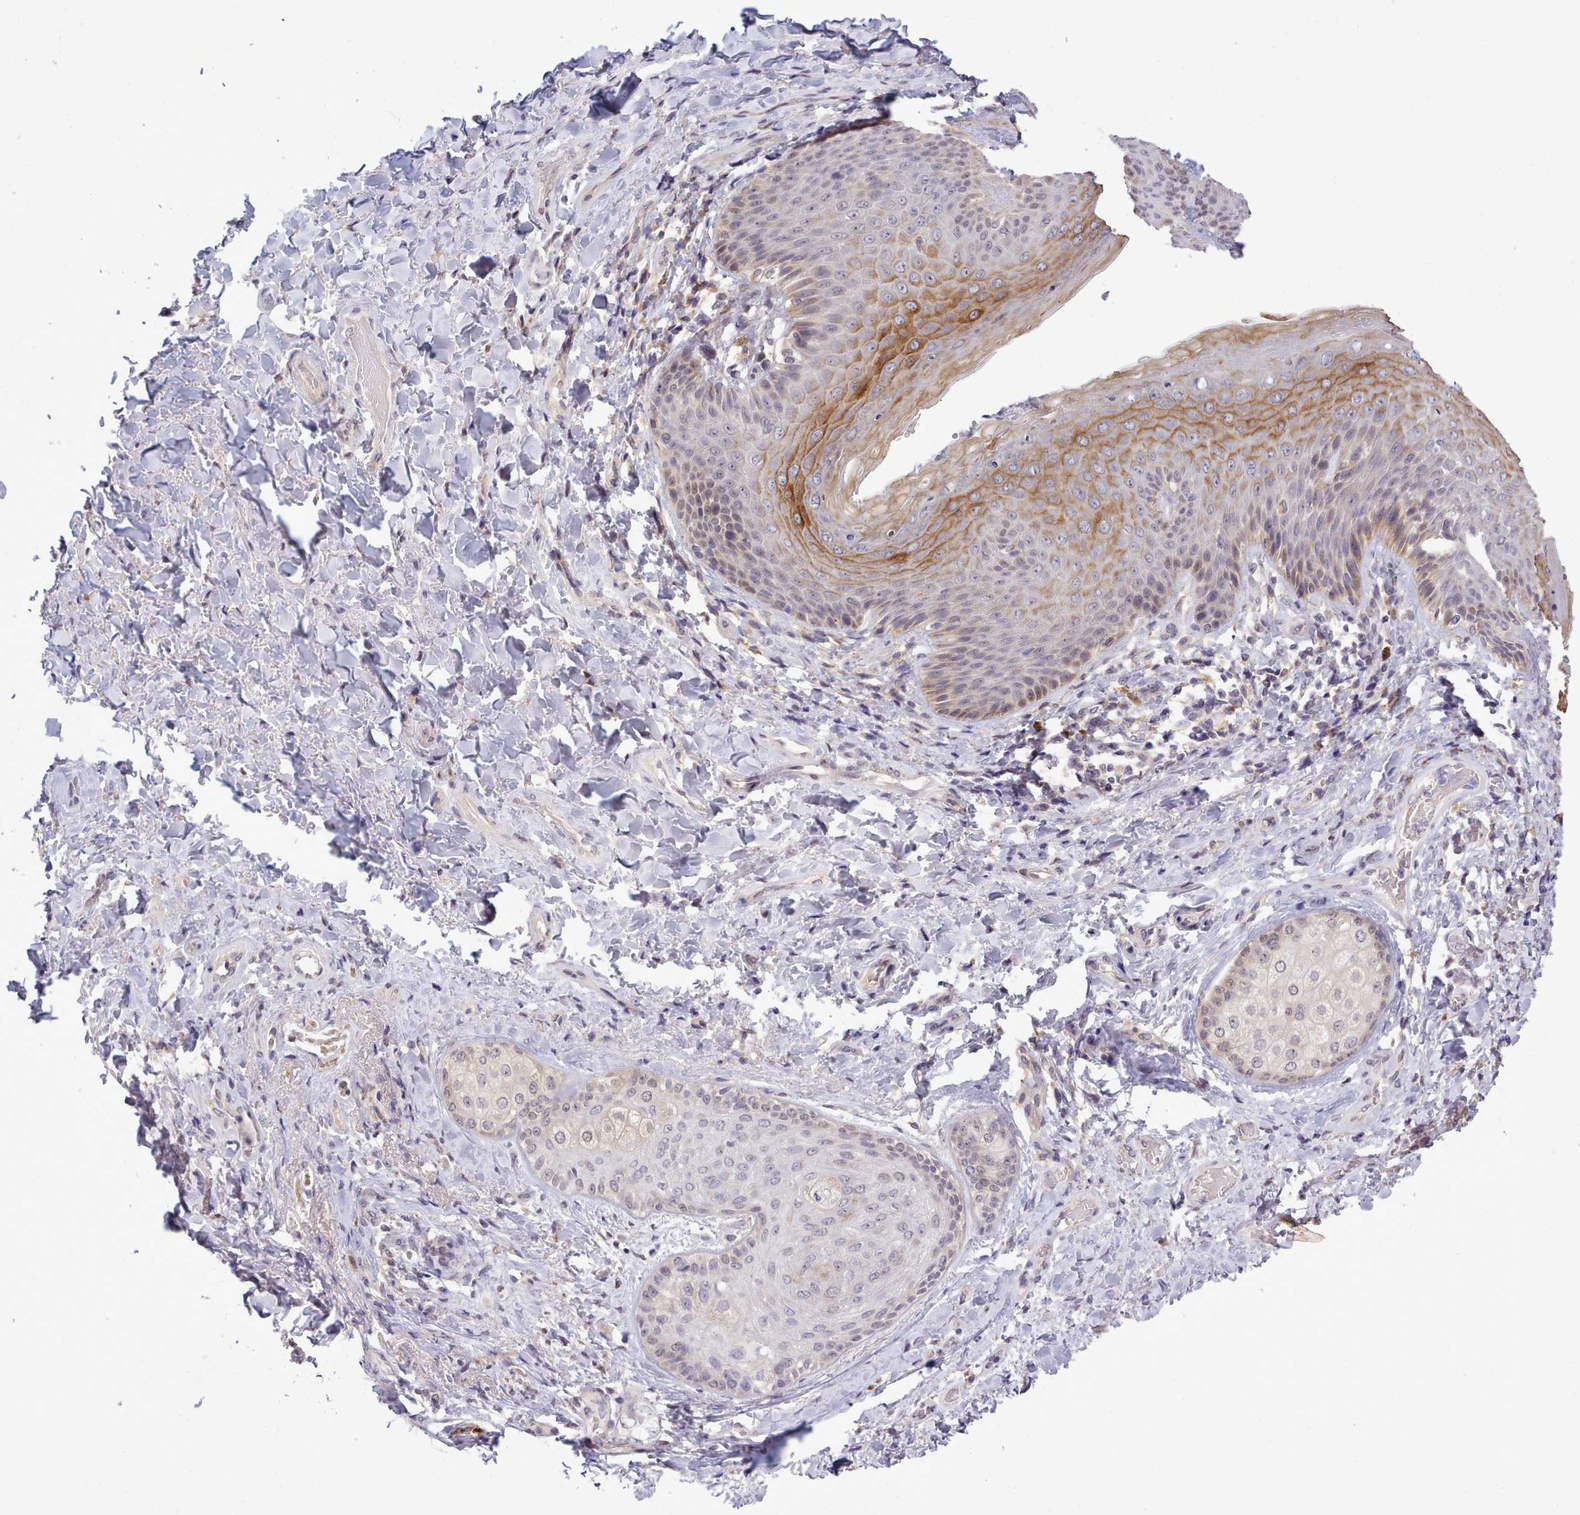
{"staining": {"intensity": "moderate", "quantity": "25%-75%", "location": "cytoplasmic/membranous"}, "tissue": "skin", "cell_type": "Epidermal cells", "image_type": "normal", "snomed": [{"axis": "morphology", "description": "Normal tissue, NOS"}, {"axis": "topography", "description": "Anal"}], "caption": "Immunohistochemistry (IHC) staining of normal skin, which shows medium levels of moderate cytoplasmic/membranous expression in about 25%-75% of epidermal cells indicating moderate cytoplasmic/membranous protein staining. The staining was performed using DAB (brown) for protein detection and nuclei were counterstained in hematoxylin (blue).", "gene": "ARL17A", "patient": {"sex": "female", "age": 89}}